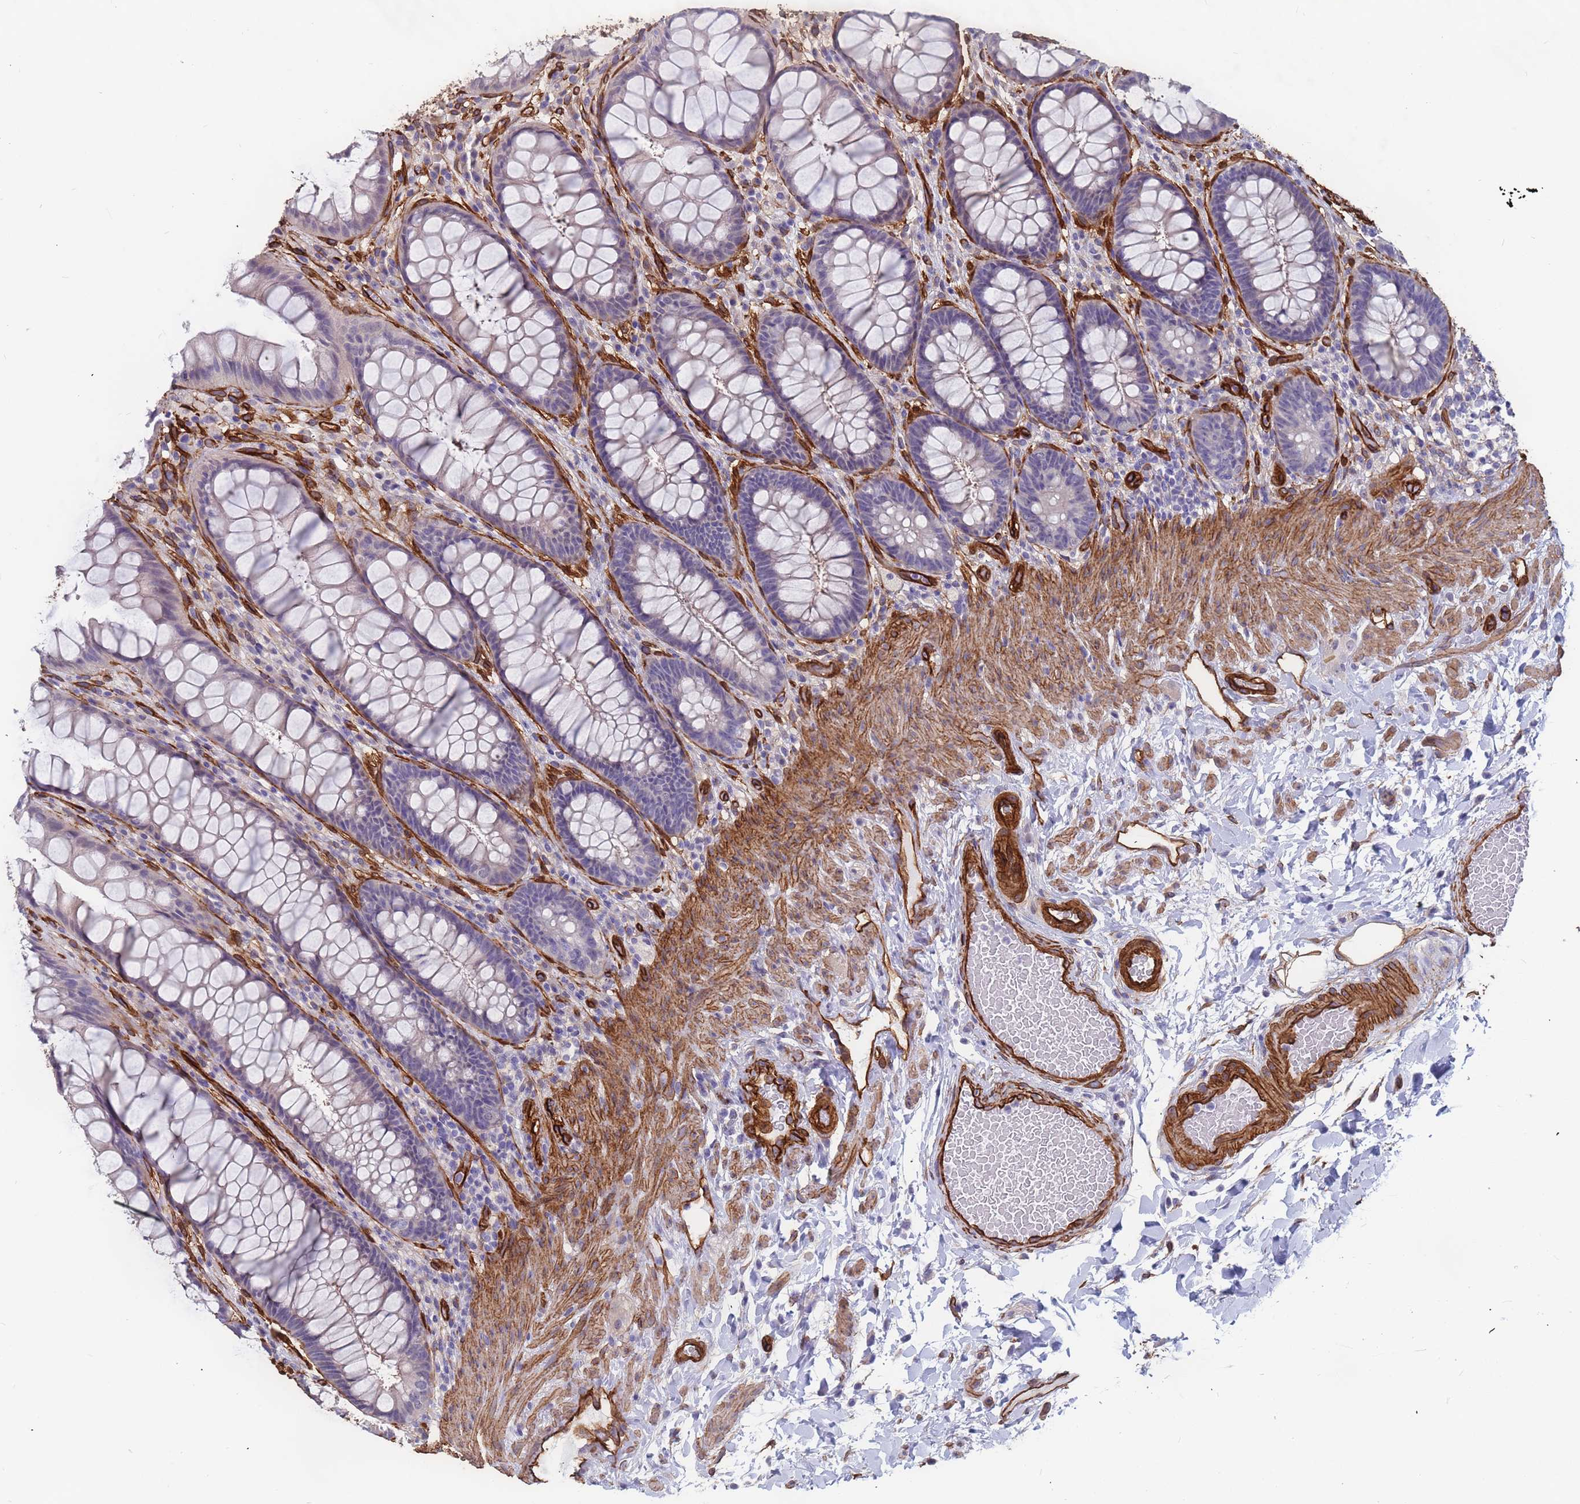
{"staining": {"intensity": "negative", "quantity": "none", "location": "none"}, "tissue": "rectum", "cell_type": "Glandular cells", "image_type": "normal", "snomed": [{"axis": "morphology", "description": "Normal tissue, NOS"}, {"axis": "topography", "description": "Rectum"}], "caption": "Immunohistochemistry of benign human rectum exhibits no staining in glandular cells. (DAB IHC, high magnification).", "gene": "EHD2", "patient": {"sex": "female", "age": 46}}